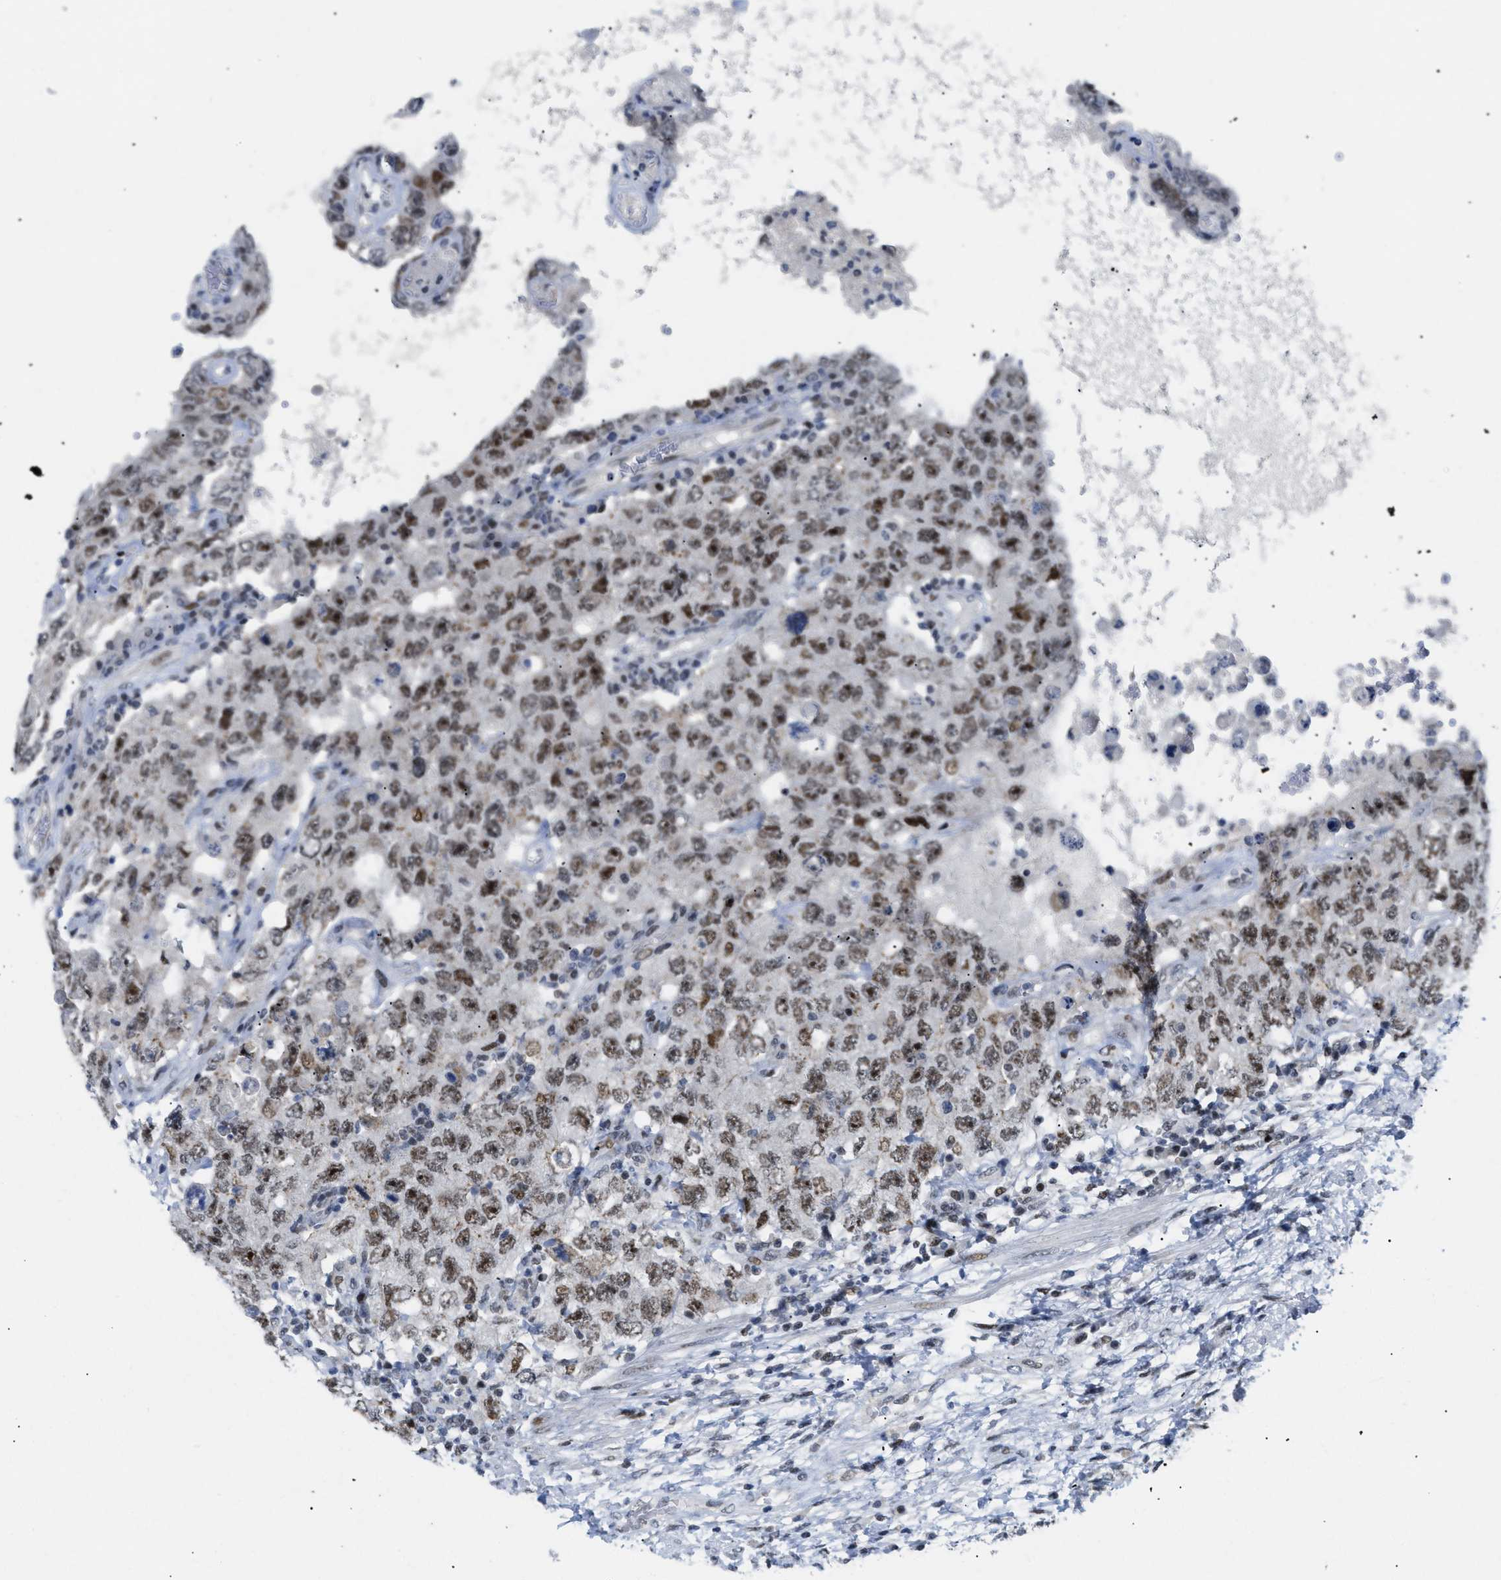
{"staining": {"intensity": "moderate", "quantity": ">75%", "location": "nuclear"}, "tissue": "testis cancer", "cell_type": "Tumor cells", "image_type": "cancer", "snomed": [{"axis": "morphology", "description": "Carcinoma, Embryonal, NOS"}, {"axis": "topography", "description": "Testis"}], "caption": "Immunohistochemical staining of testis cancer exhibits medium levels of moderate nuclear expression in about >75% of tumor cells.", "gene": "MED1", "patient": {"sex": "male", "age": 26}}